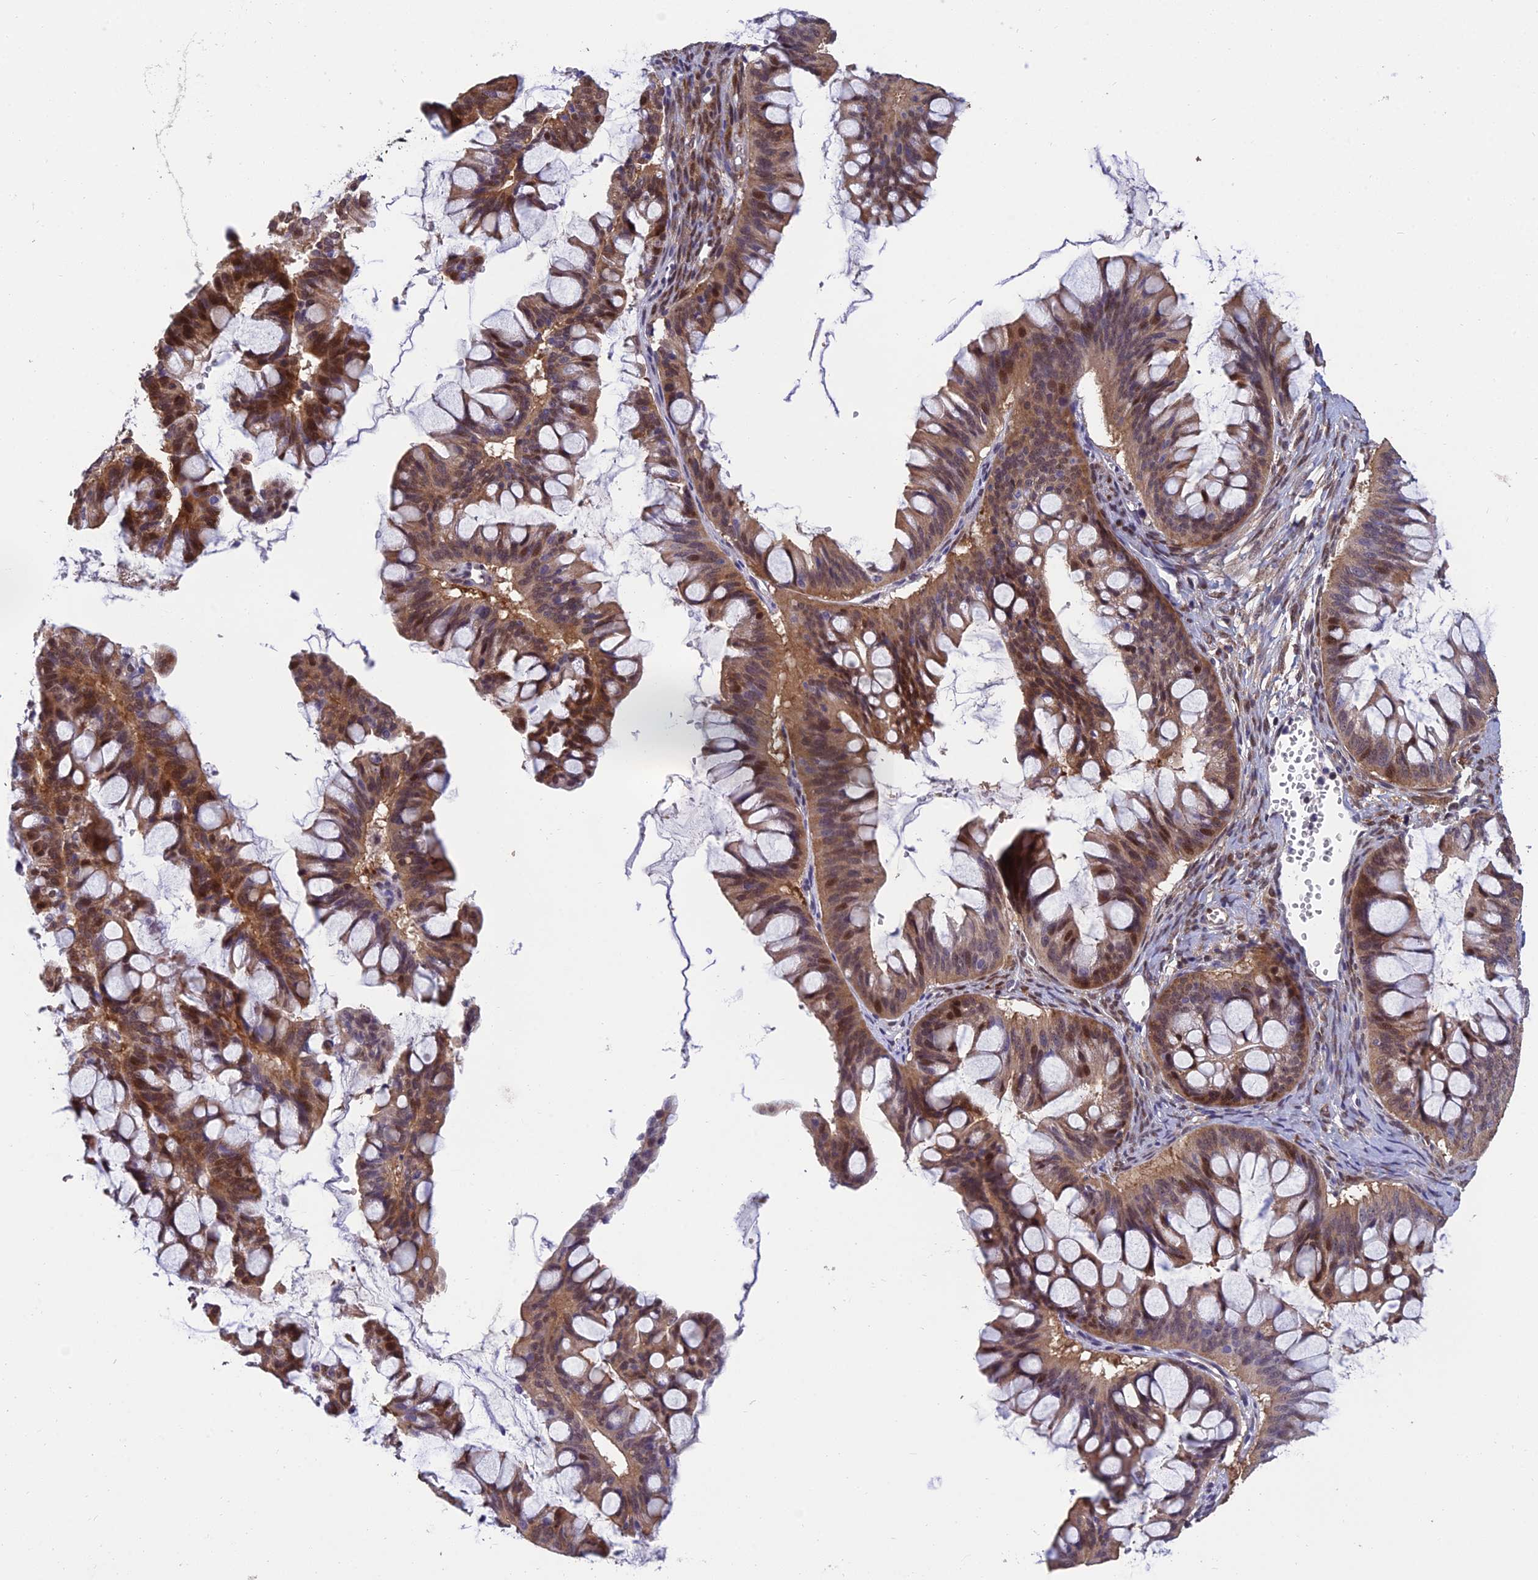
{"staining": {"intensity": "moderate", "quantity": ">75%", "location": "cytoplasmic/membranous,nuclear"}, "tissue": "ovarian cancer", "cell_type": "Tumor cells", "image_type": "cancer", "snomed": [{"axis": "morphology", "description": "Cystadenocarcinoma, mucinous, NOS"}, {"axis": "topography", "description": "Ovary"}], "caption": "This is an image of immunohistochemistry staining of ovarian cancer, which shows moderate positivity in the cytoplasmic/membranous and nuclear of tumor cells.", "gene": "GRWD1", "patient": {"sex": "female", "age": 73}}